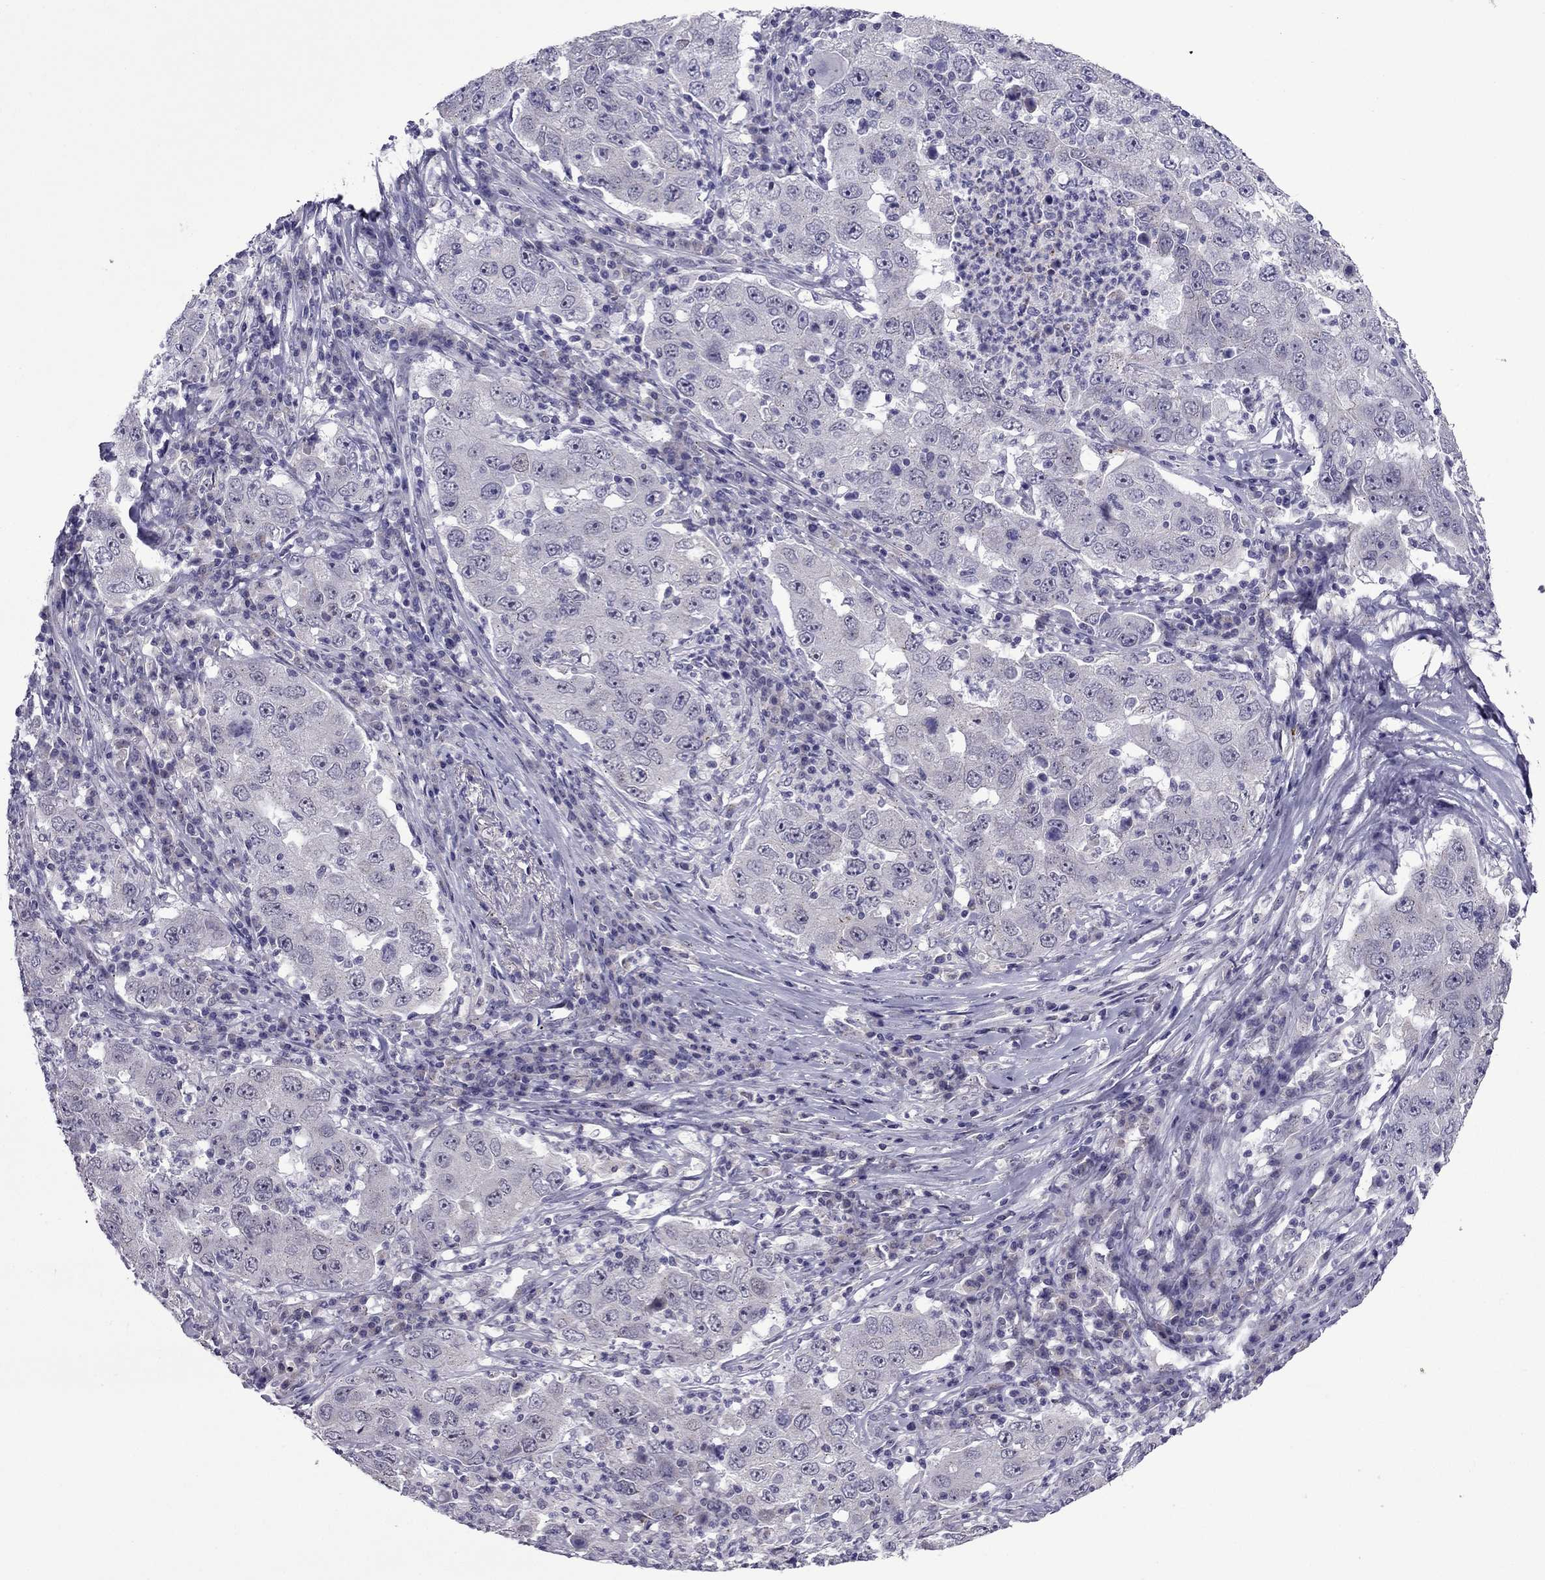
{"staining": {"intensity": "negative", "quantity": "none", "location": "none"}, "tissue": "lung cancer", "cell_type": "Tumor cells", "image_type": "cancer", "snomed": [{"axis": "morphology", "description": "Adenocarcinoma, NOS"}, {"axis": "topography", "description": "Lung"}], "caption": "The immunohistochemistry (IHC) micrograph has no significant expression in tumor cells of adenocarcinoma (lung) tissue.", "gene": "MYBPH", "patient": {"sex": "male", "age": 73}}